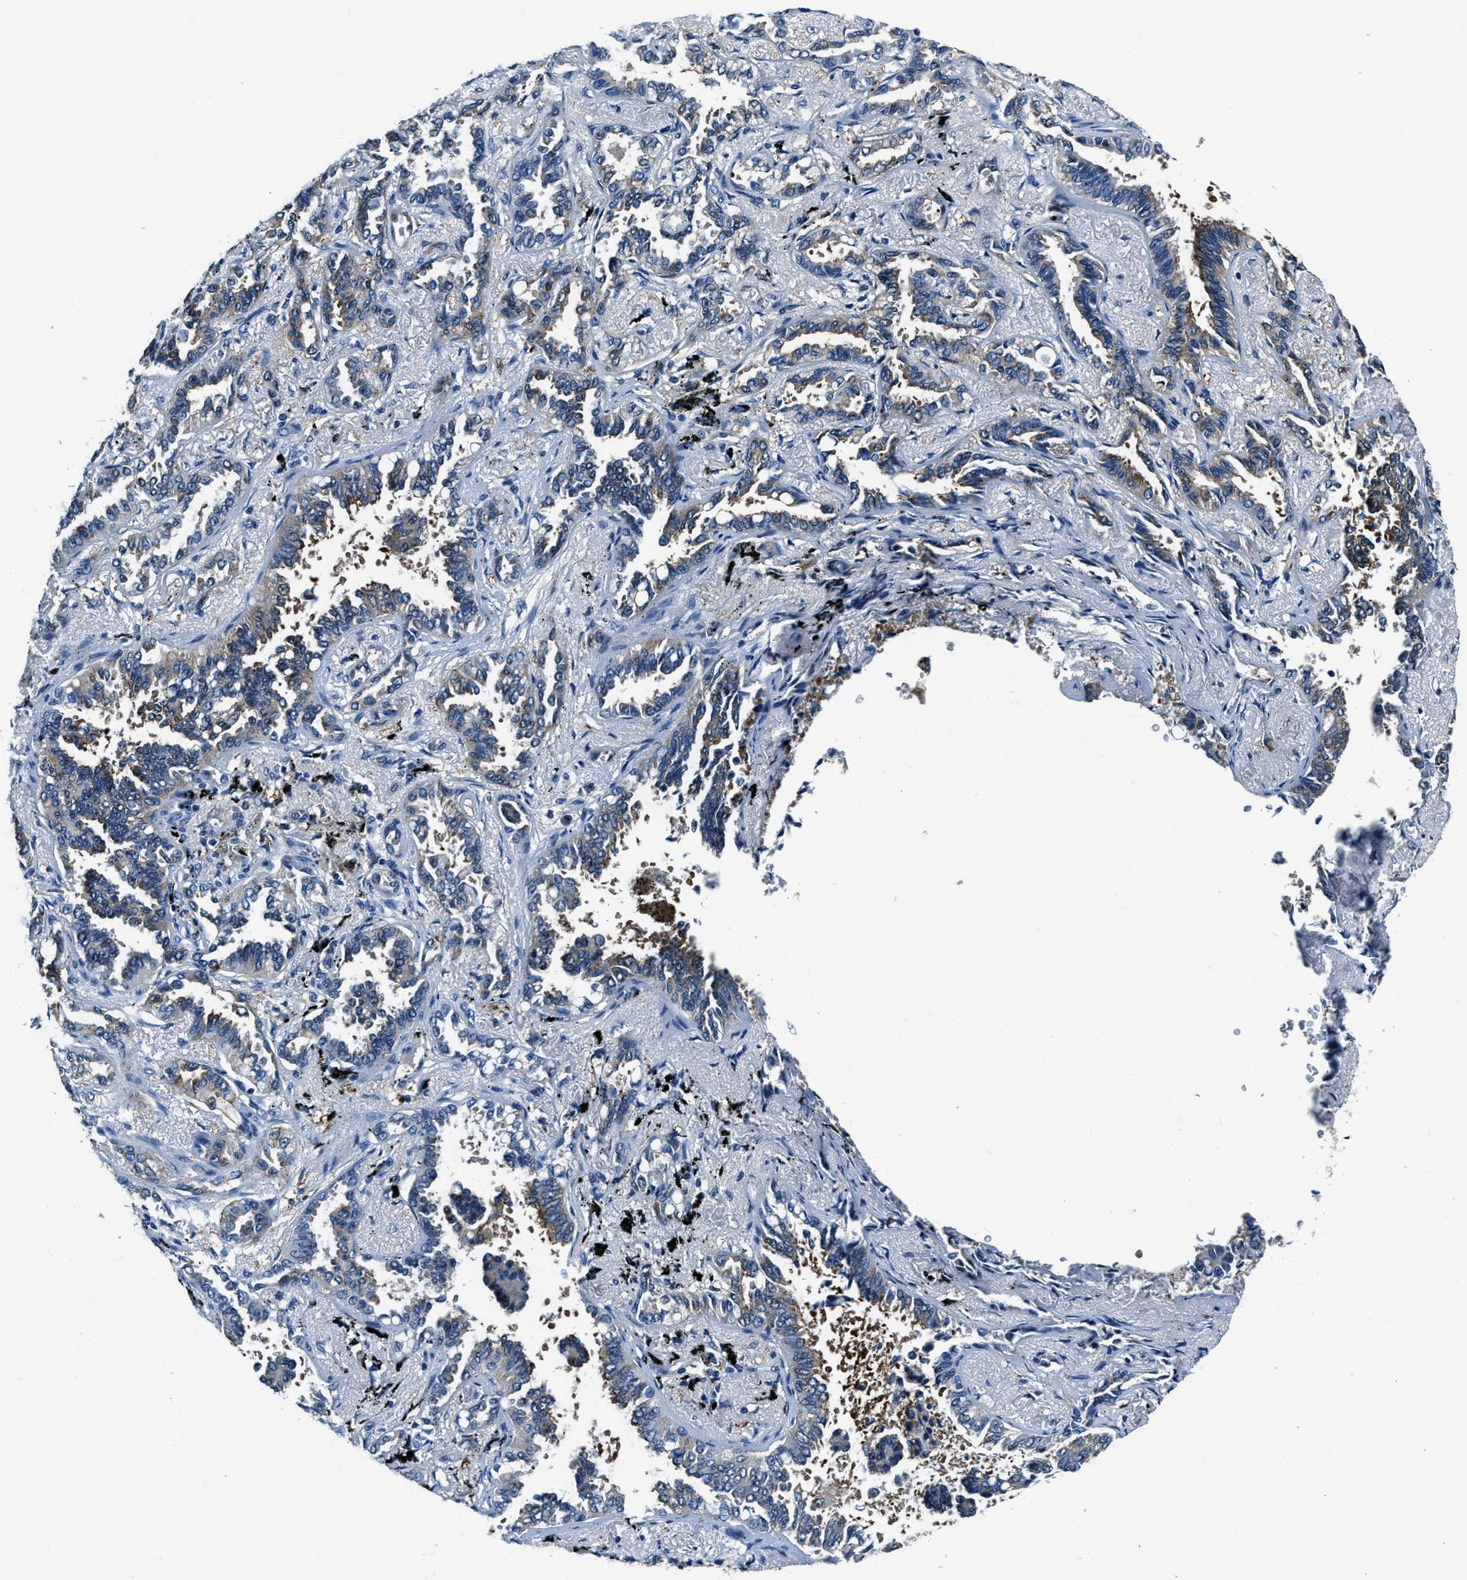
{"staining": {"intensity": "weak", "quantity": "25%-75%", "location": "cytoplasmic/membranous"}, "tissue": "lung cancer", "cell_type": "Tumor cells", "image_type": "cancer", "snomed": [{"axis": "morphology", "description": "Adenocarcinoma, NOS"}, {"axis": "topography", "description": "Lung"}], "caption": "Lung cancer (adenocarcinoma) stained with DAB IHC displays low levels of weak cytoplasmic/membranous positivity in approximately 25%-75% of tumor cells.", "gene": "PTPDC1", "patient": {"sex": "male", "age": 59}}